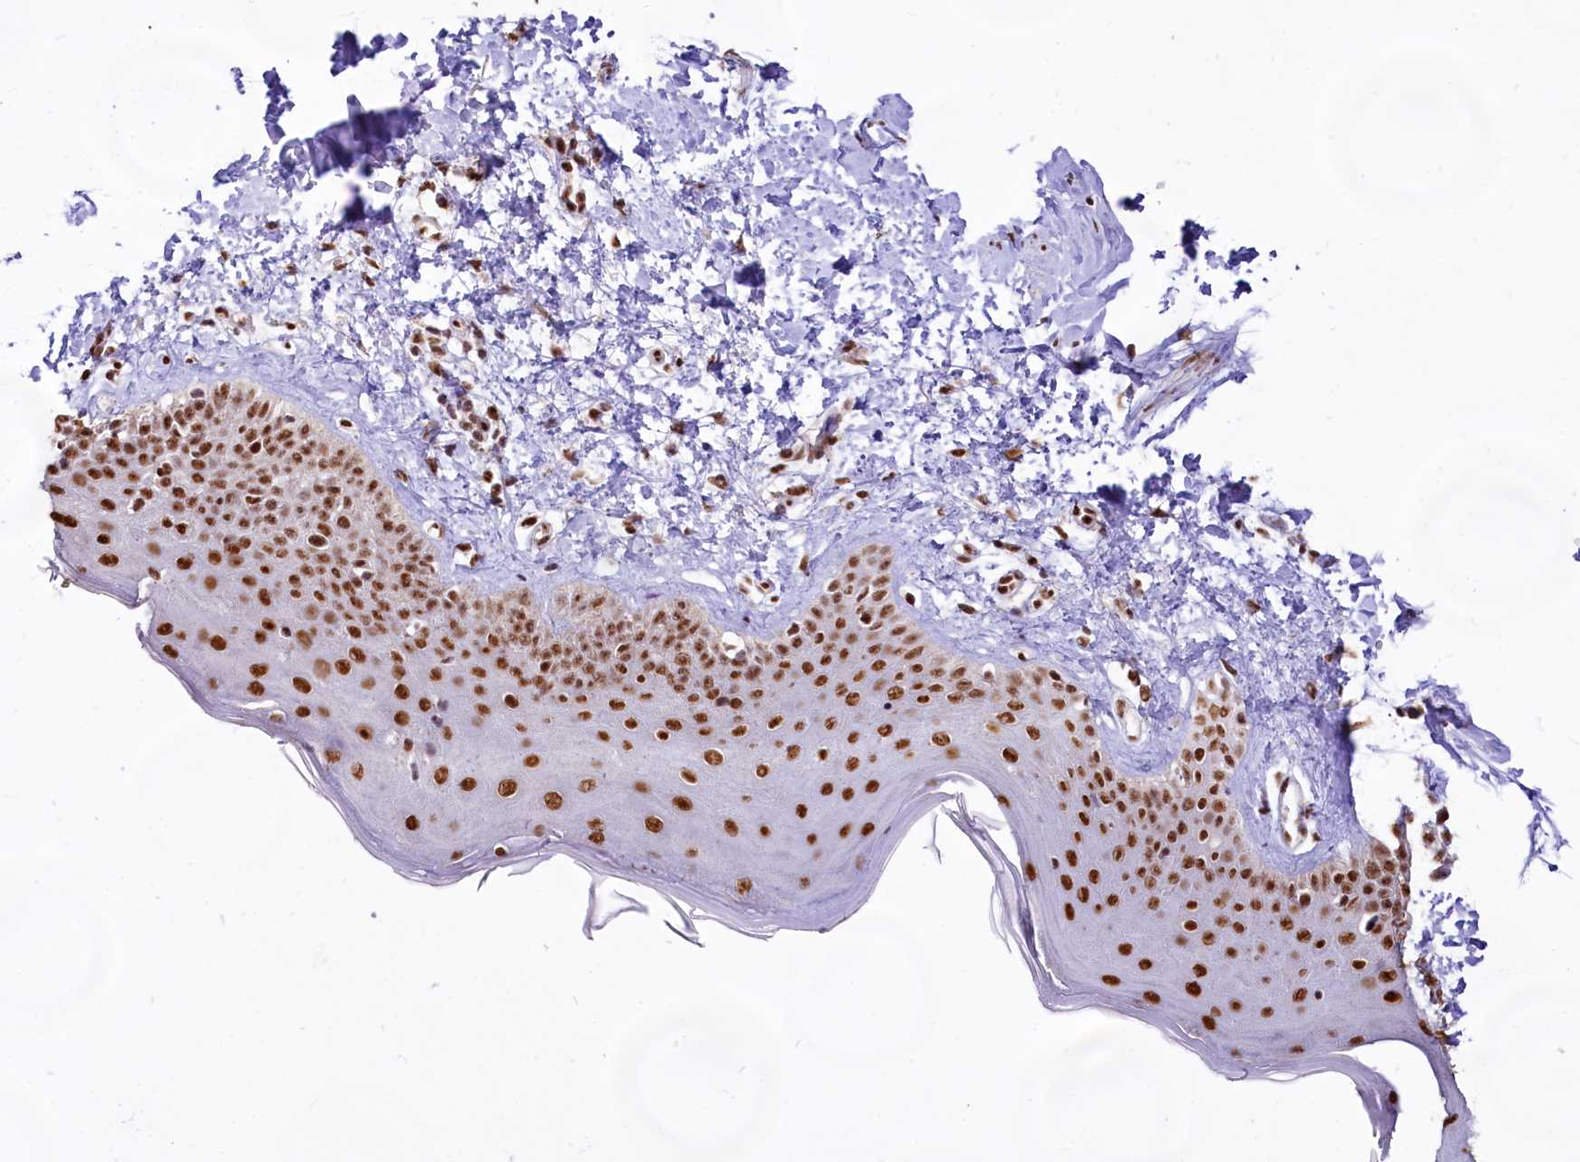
{"staining": {"intensity": "strong", "quantity": ">75%", "location": "nuclear"}, "tissue": "skin", "cell_type": "Fibroblasts", "image_type": "normal", "snomed": [{"axis": "morphology", "description": "Normal tissue, NOS"}, {"axis": "topography", "description": "Skin"}], "caption": "Benign skin exhibits strong nuclear positivity in approximately >75% of fibroblasts, visualized by immunohistochemistry.", "gene": "HIRA", "patient": {"sex": "male", "age": 52}}